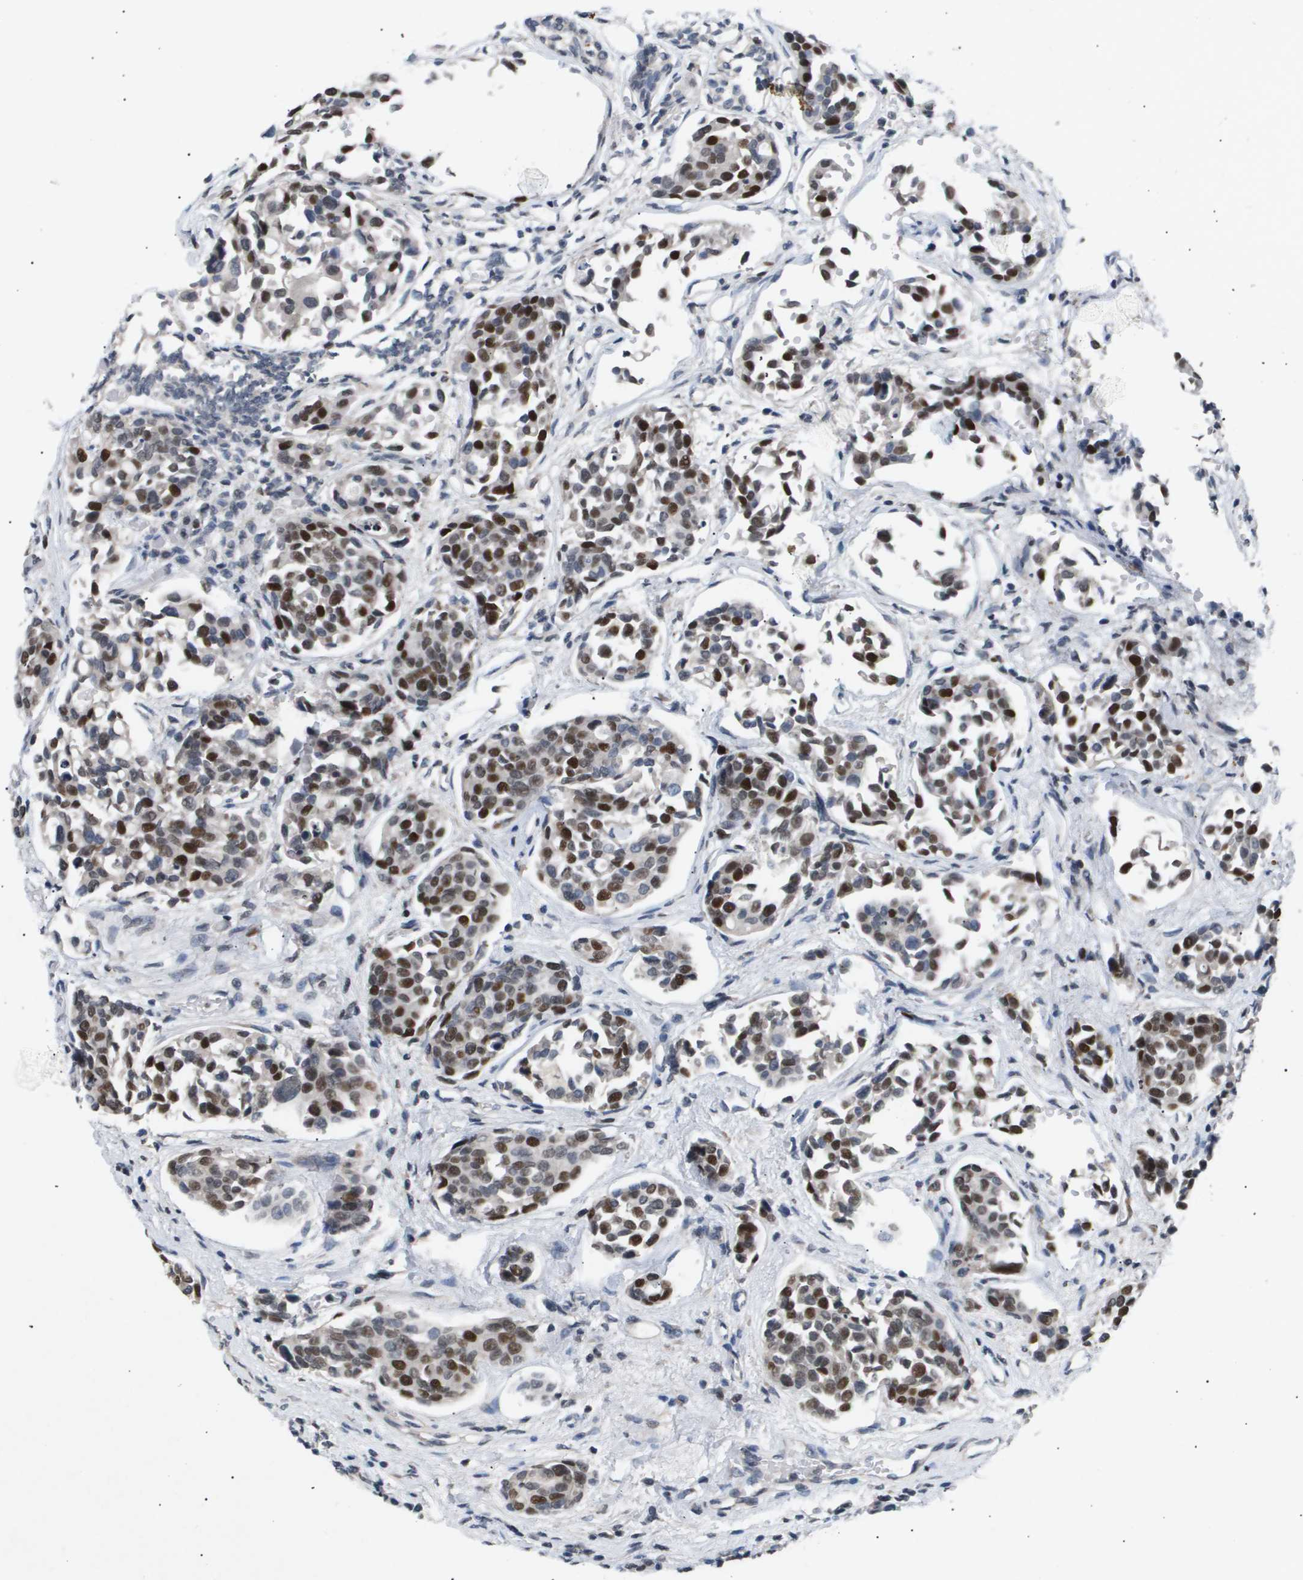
{"staining": {"intensity": "strong", "quantity": "25%-75%", "location": "nuclear"}, "tissue": "urothelial cancer", "cell_type": "Tumor cells", "image_type": "cancer", "snomed": [{"axis": "morphology", "description": "Urothelial carcinoma, High grade"}, {"axis": "topography", "description": "Urinary bladder"}], "caption": "Protein staining reveals strong nuclear staining in approximately 25%-75% of tumor cells in urothelial cancer. (Stains: DAB in brown, nuclei in blue, Microscopy: brightfield microscopy at high magnification).", "gene": "ANAPC2", "patient": {"sex": "male", "age": 78}}